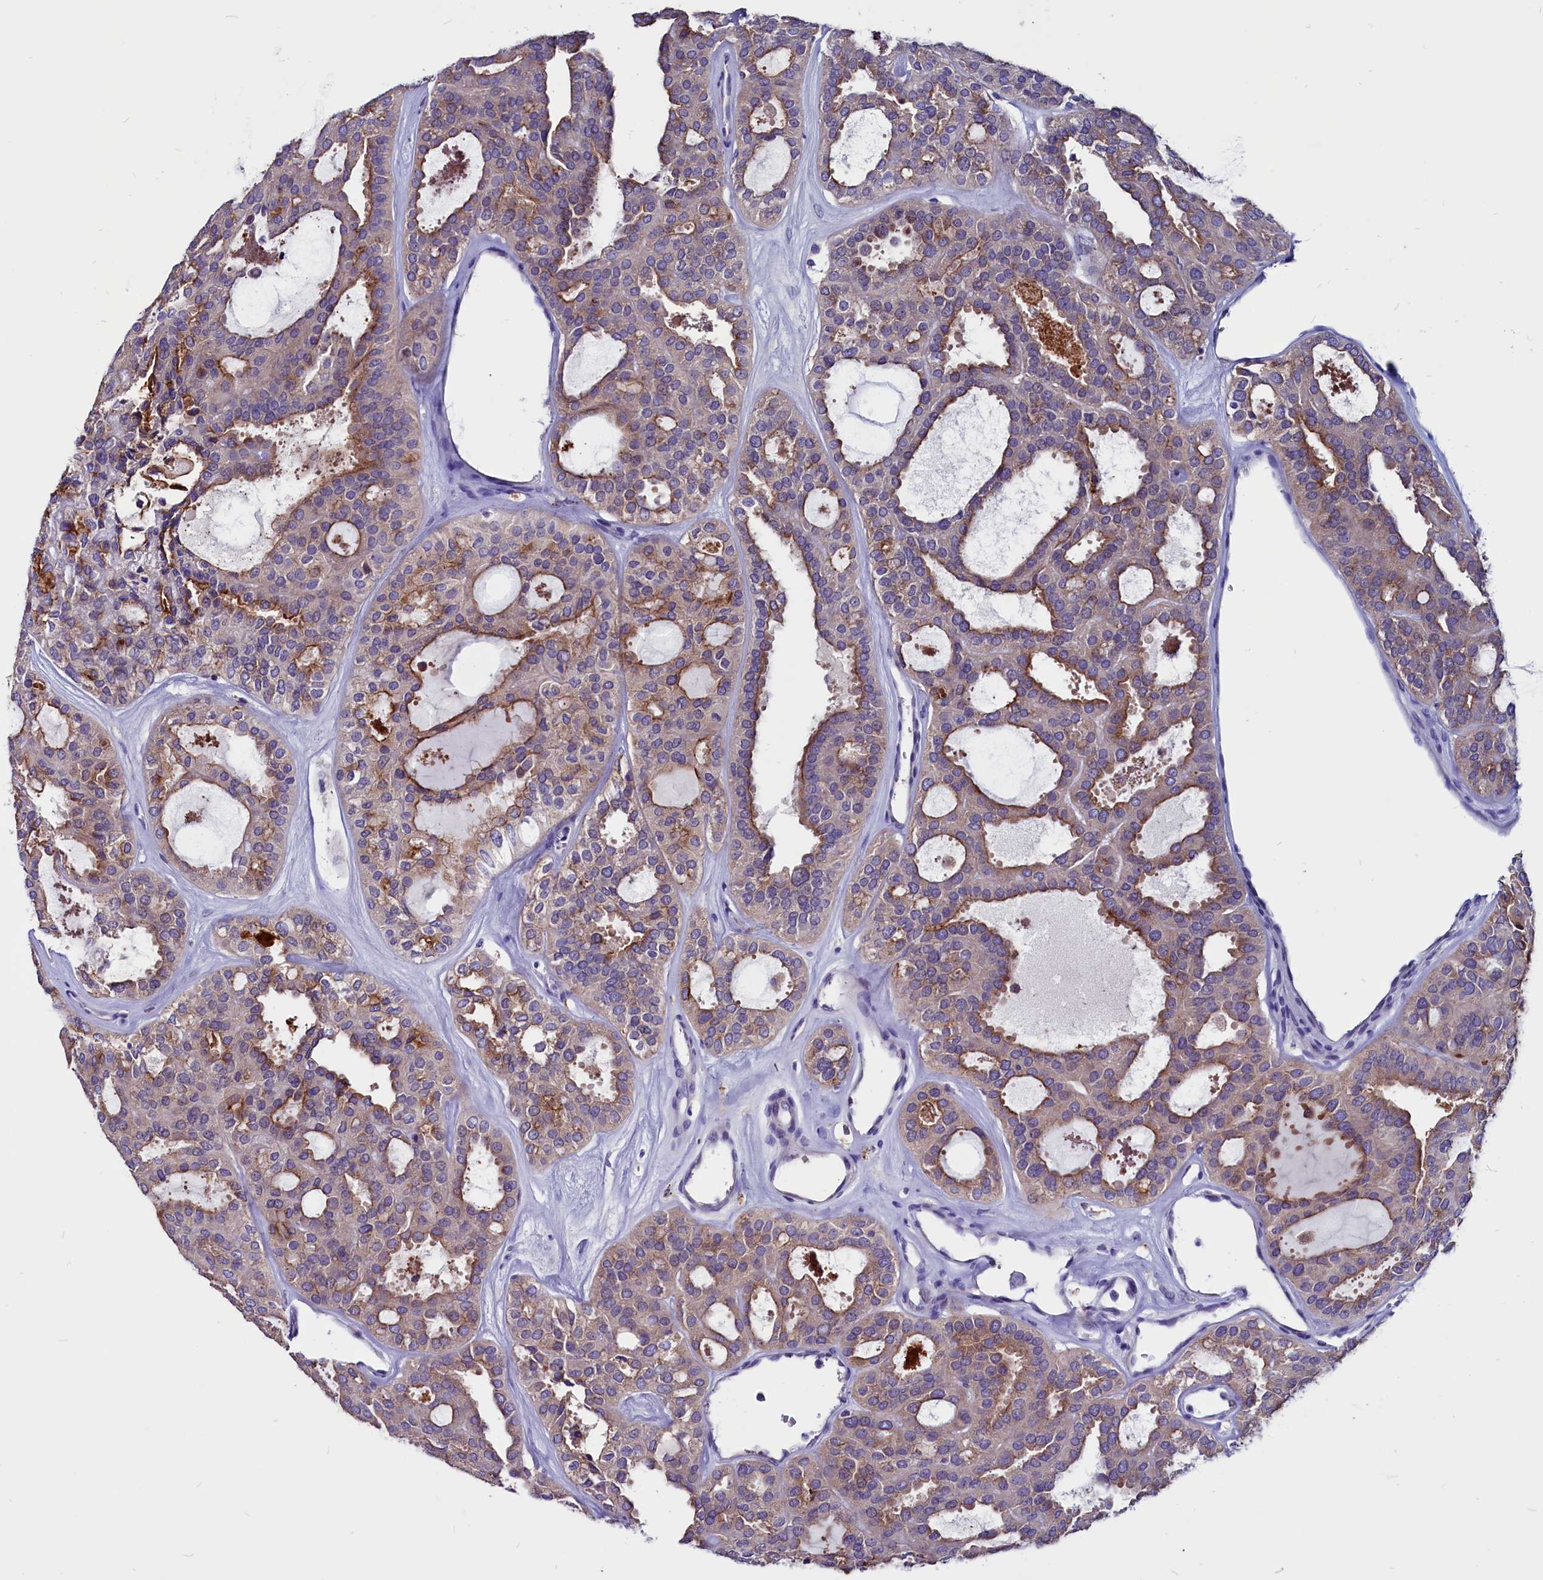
{"staining": {"intensity": "moderate", "quantity": "25%-75%", "location": "cytoplasmic/membranous"}, "tissue": "thyroid cancer", "cell_type": "Tumor cells", "image_type": "cancer", "snomed": [{"axis": "morphology", "description": "Follicular adenoma carcinoma, NOS"}, {"axis": "topography", "description": "Thyroid gland"}], "caption": "The immunohistochemical stain labels moderate cytoplasmic/membranous positivity in tumor cells of thyroid follicular adenoma carcinoma tissue.", "gene": "CCBE1", "patient": {"sex": "male", "age": 75}}